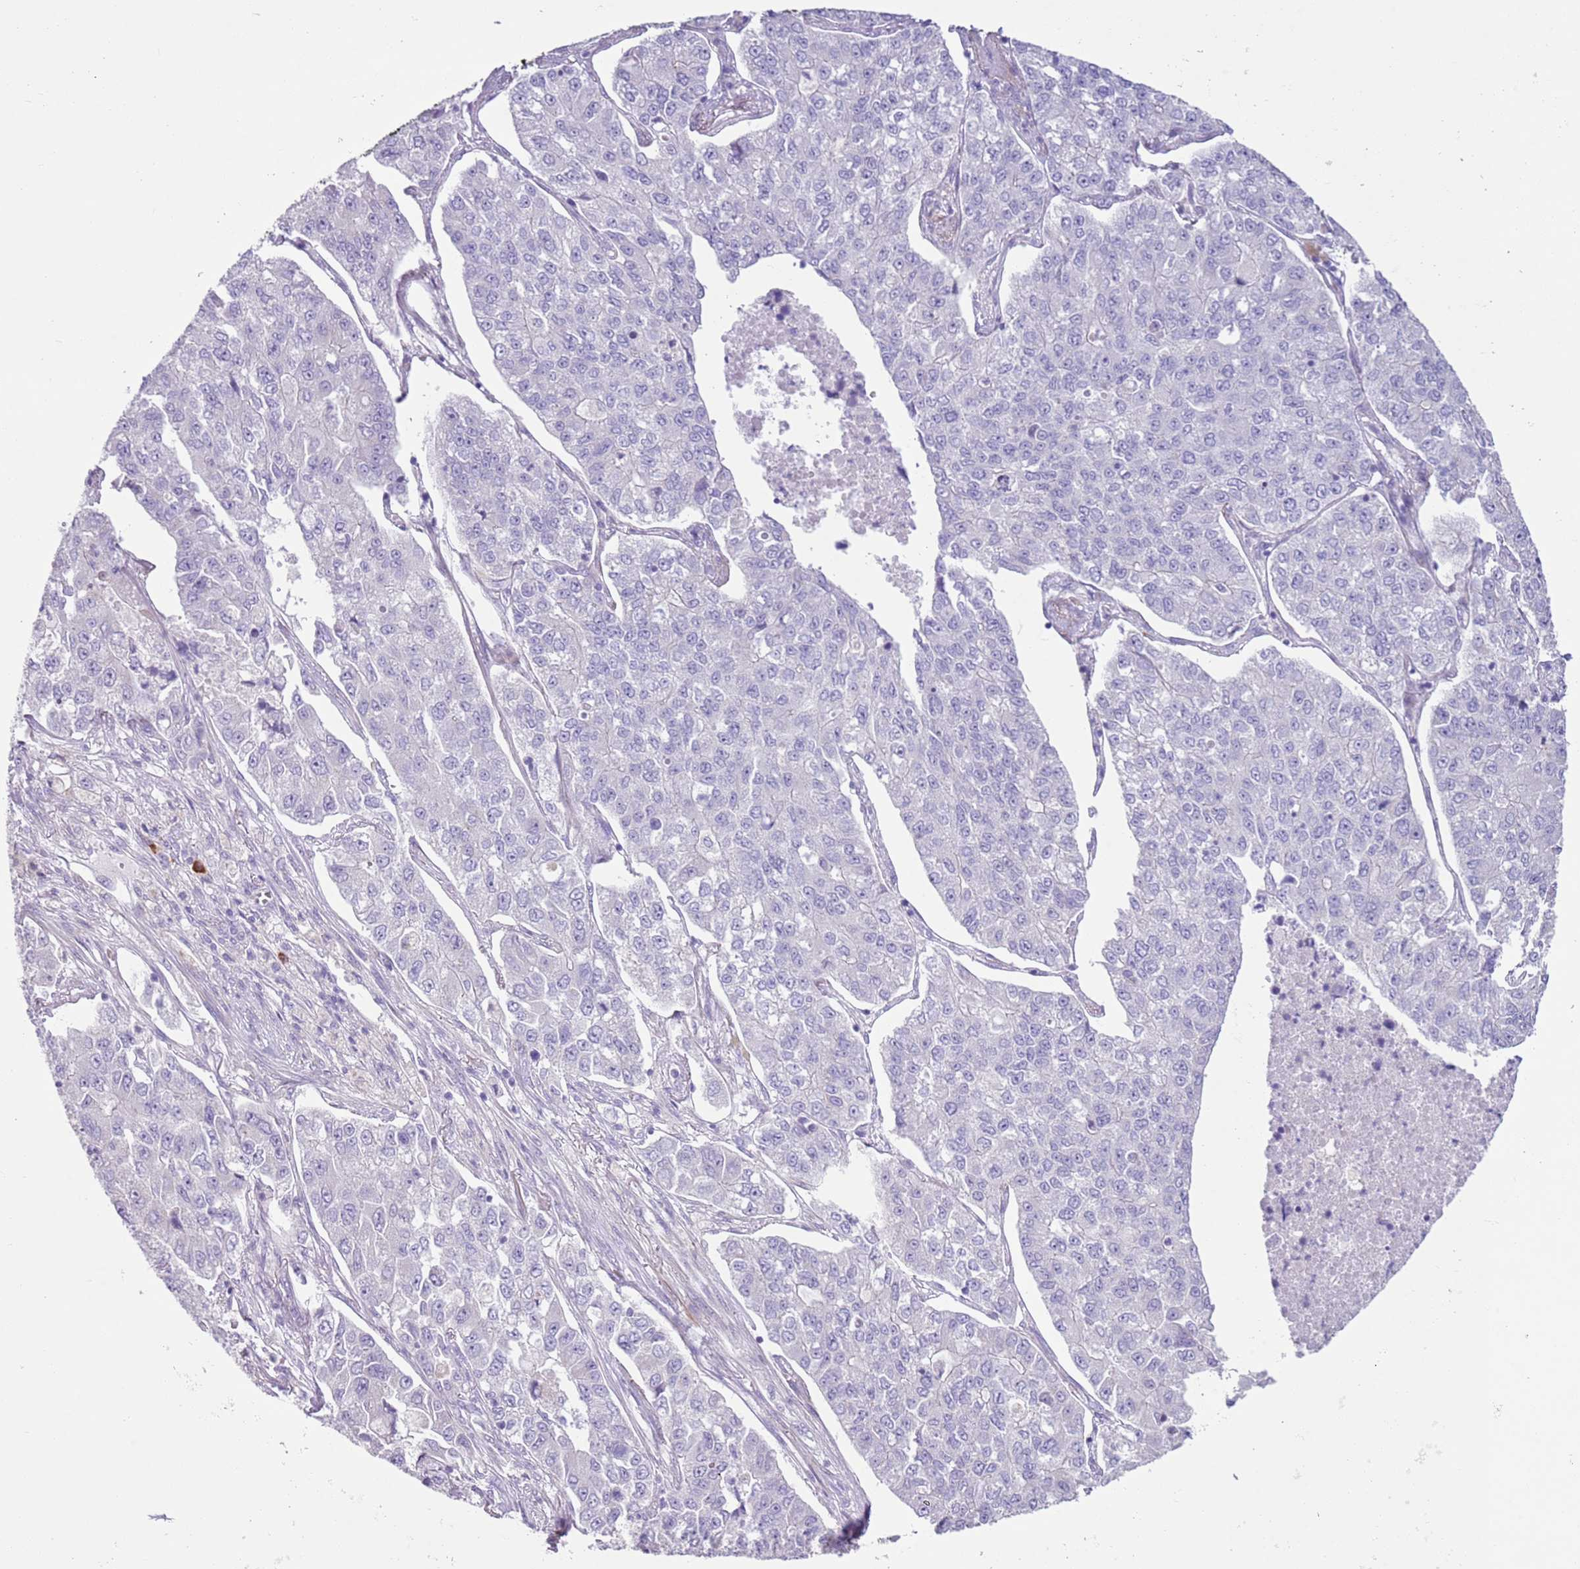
{"staining": {"intensity": "negative", "quantity": "none", "location": "none"}, "tissue": "lung cancer", "cell_type": "Tumor cells", "image_type": "cancer", "snomed": [{"axis": "morphology", "description": "Adenocarcinoma, NOS"}, {"axis": "topography", "description": "Lung"}], "caption": "Histopathology image shows no protein positivity in tumor cells of adenocarcinoma (lung) tissue.", "gene": "ZNF239", "patient": {"sex": "male", "age": 49}}